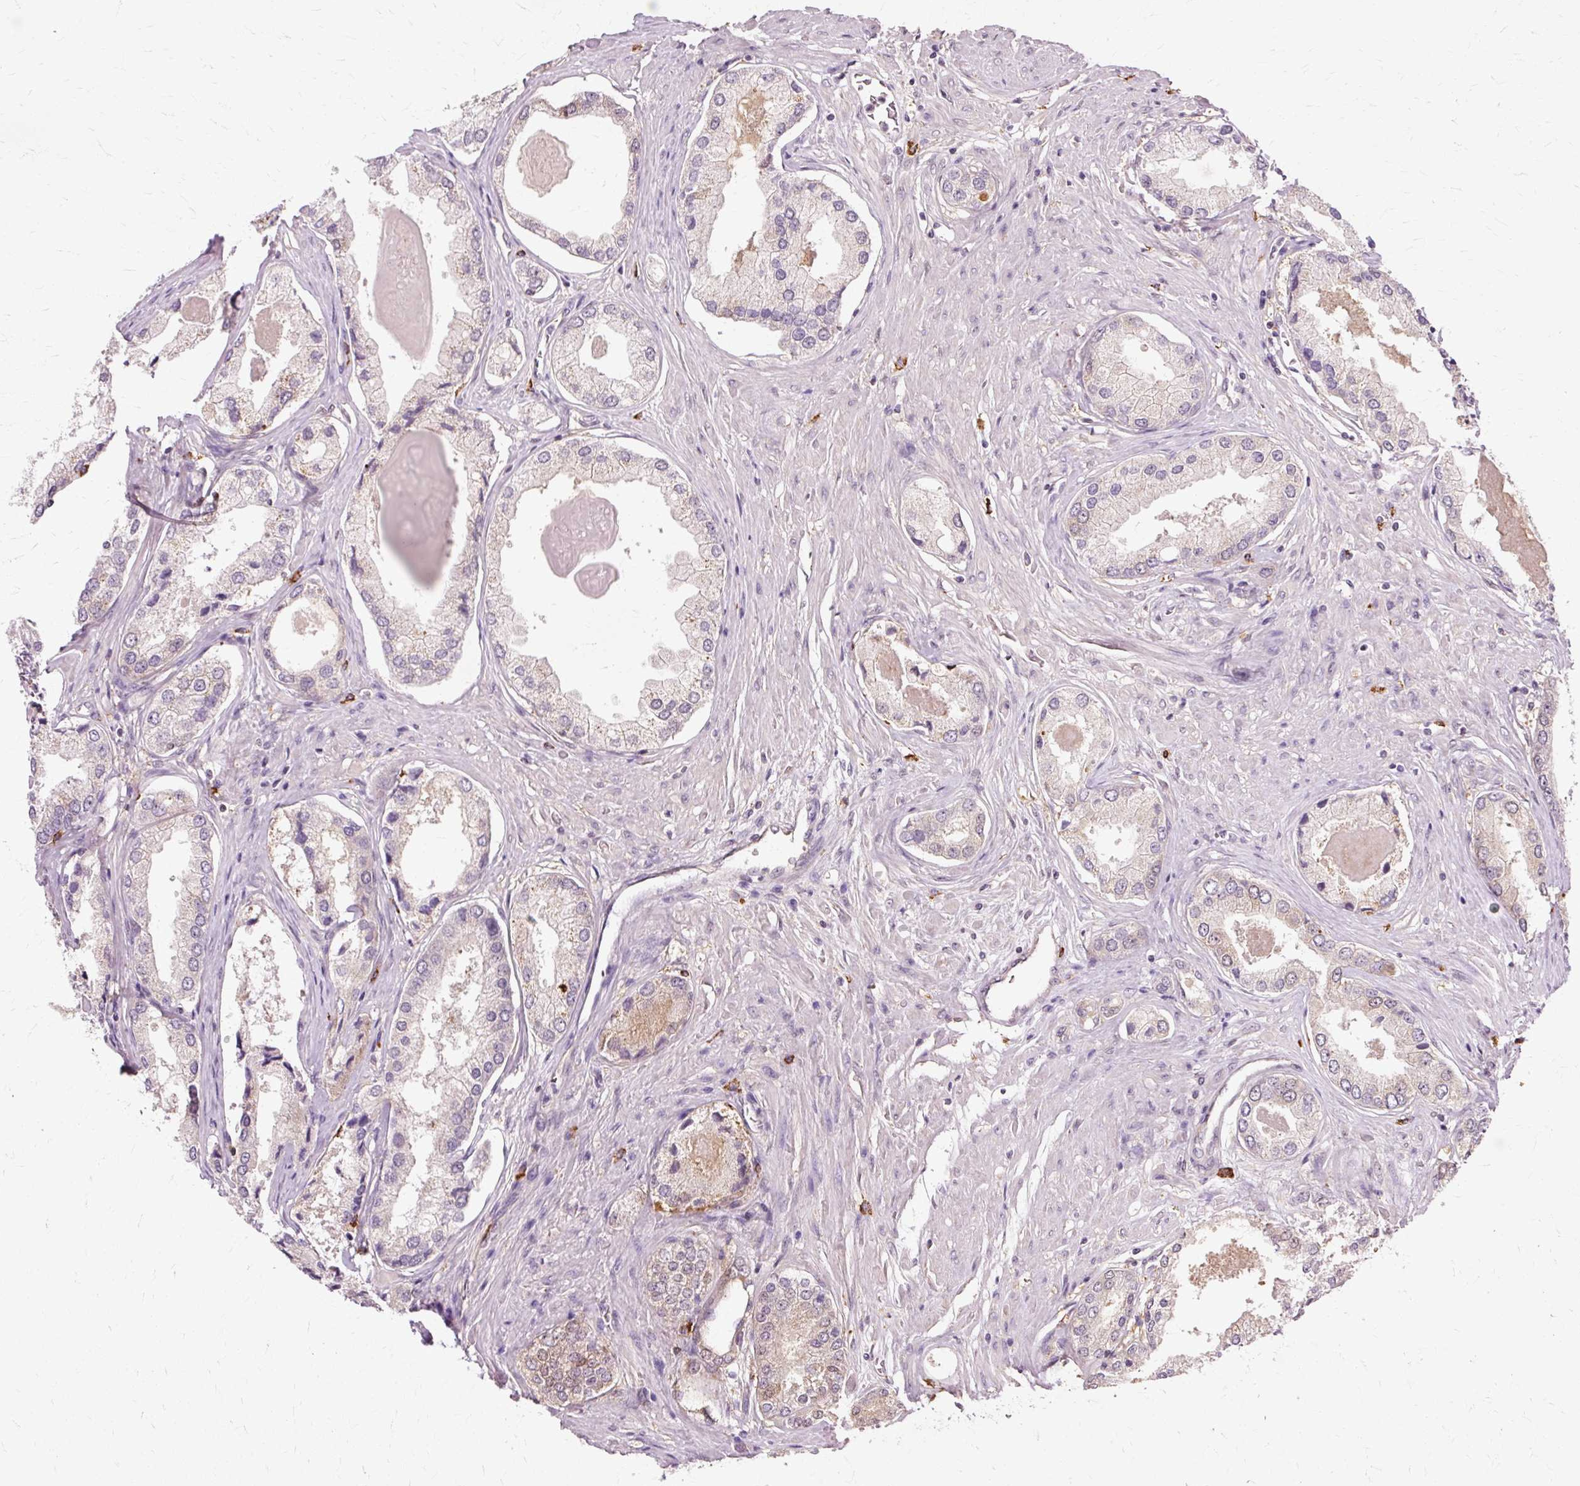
{"staining": {"intensity": "weak", "quantity": "<25%", "location": "cytoplasmic/membranous"}, "tissue": "prostate cancer", "cell_type": "Tumor cells", "image_type": "cancer", "snomed": [{"axis": "morphology", "description": "Adenocarcinoma, Low grade"}, {"axis": "topography", "description": "Prostate"}], "caption": "Immunohistochemistry of human prostate low-grade adenocarcinoma demonstrates no positivity in tumor cells.", "gene": "VN1R2", "patient": {"sex": "male", "age": 68}}